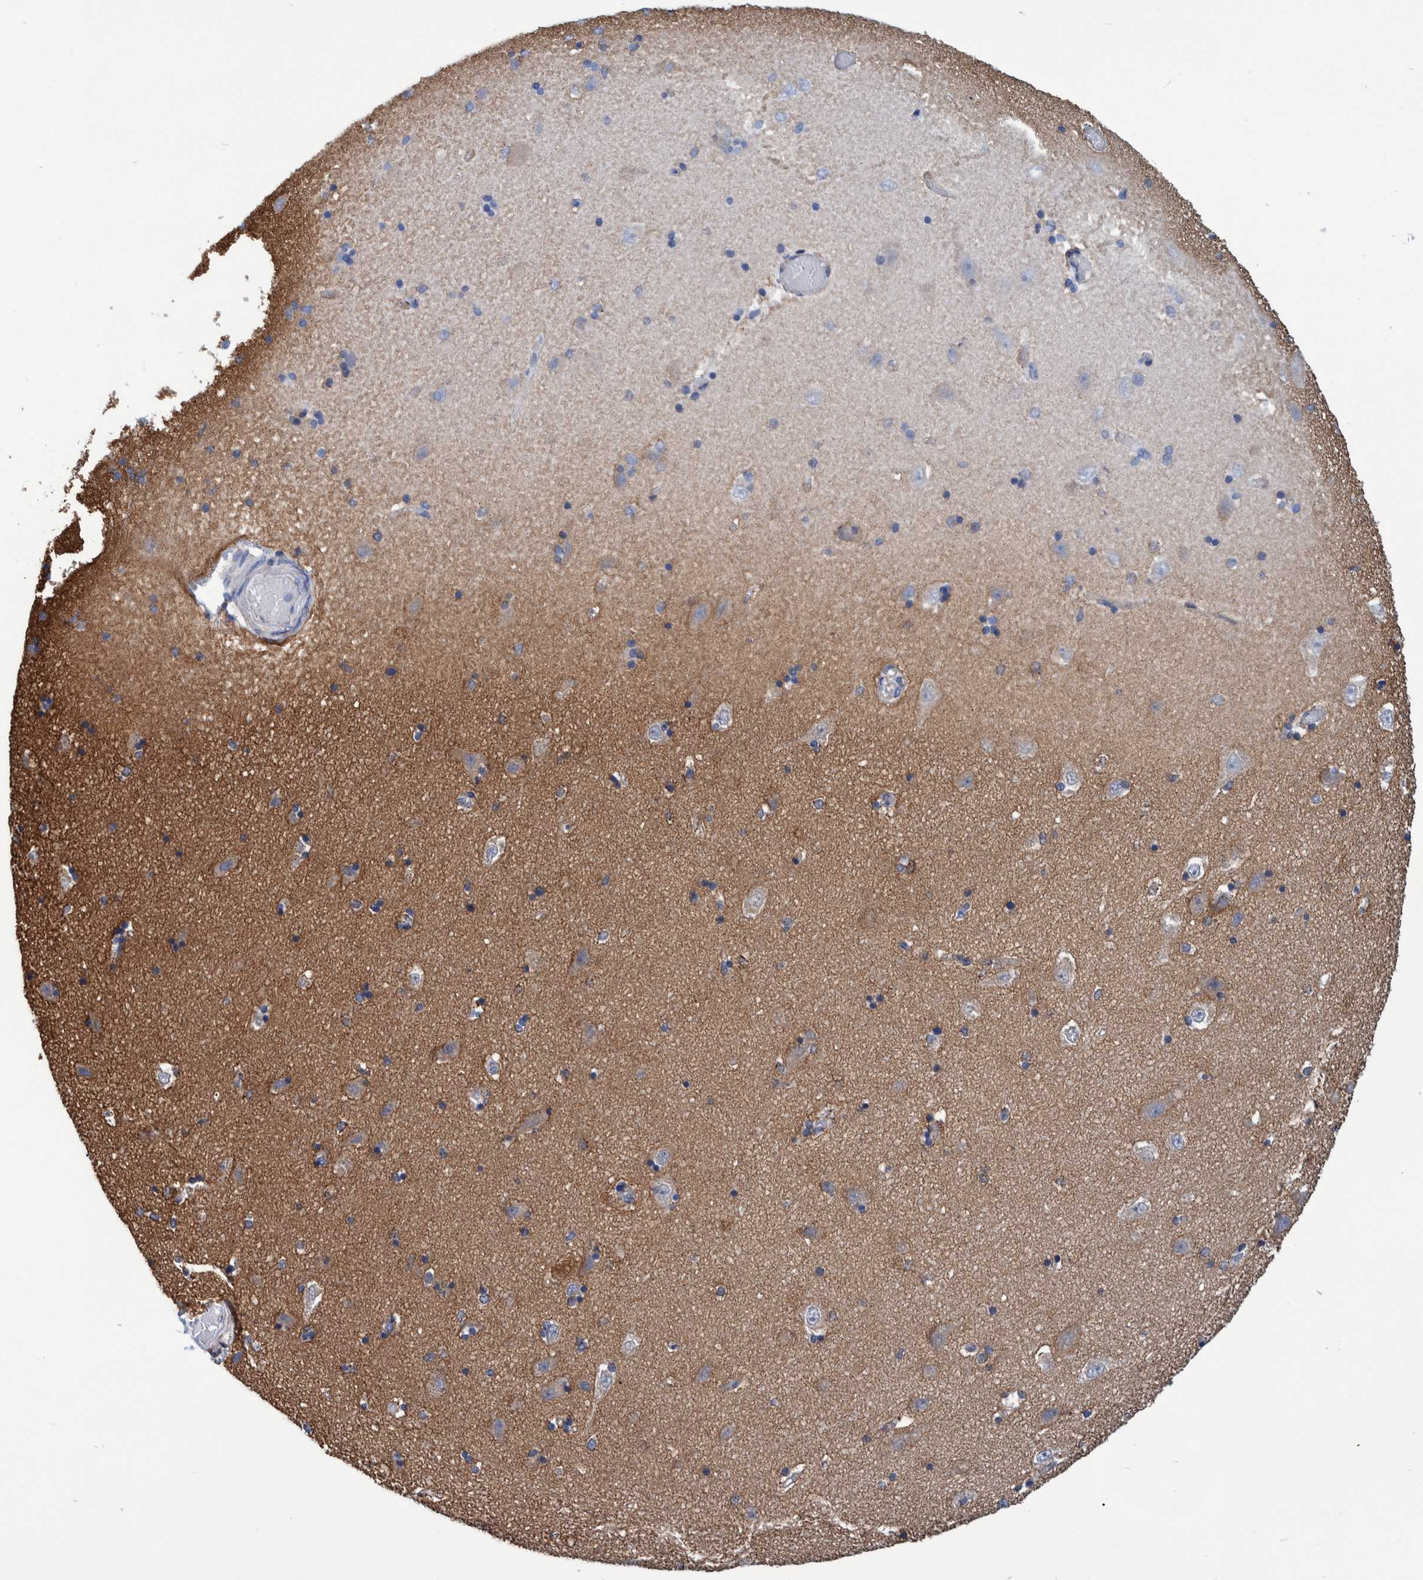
{"staining": {"intensity": "negative", "quantity": "none", "location": "none"}, "tissue": "hippocampus", "cell_type": "Glial cells", "image_type": "normal", "snomed": [{"axis": "morphology", "description": "Normal tissue, NOS"}, {"axis": "topography", "description": "Hippocampus"}], "caption": "Hippocampus stained for a protein using IHC displays no positivity glial cells.", "gene": "BZW2", "patient": {"sex": "male", "age": 45}}